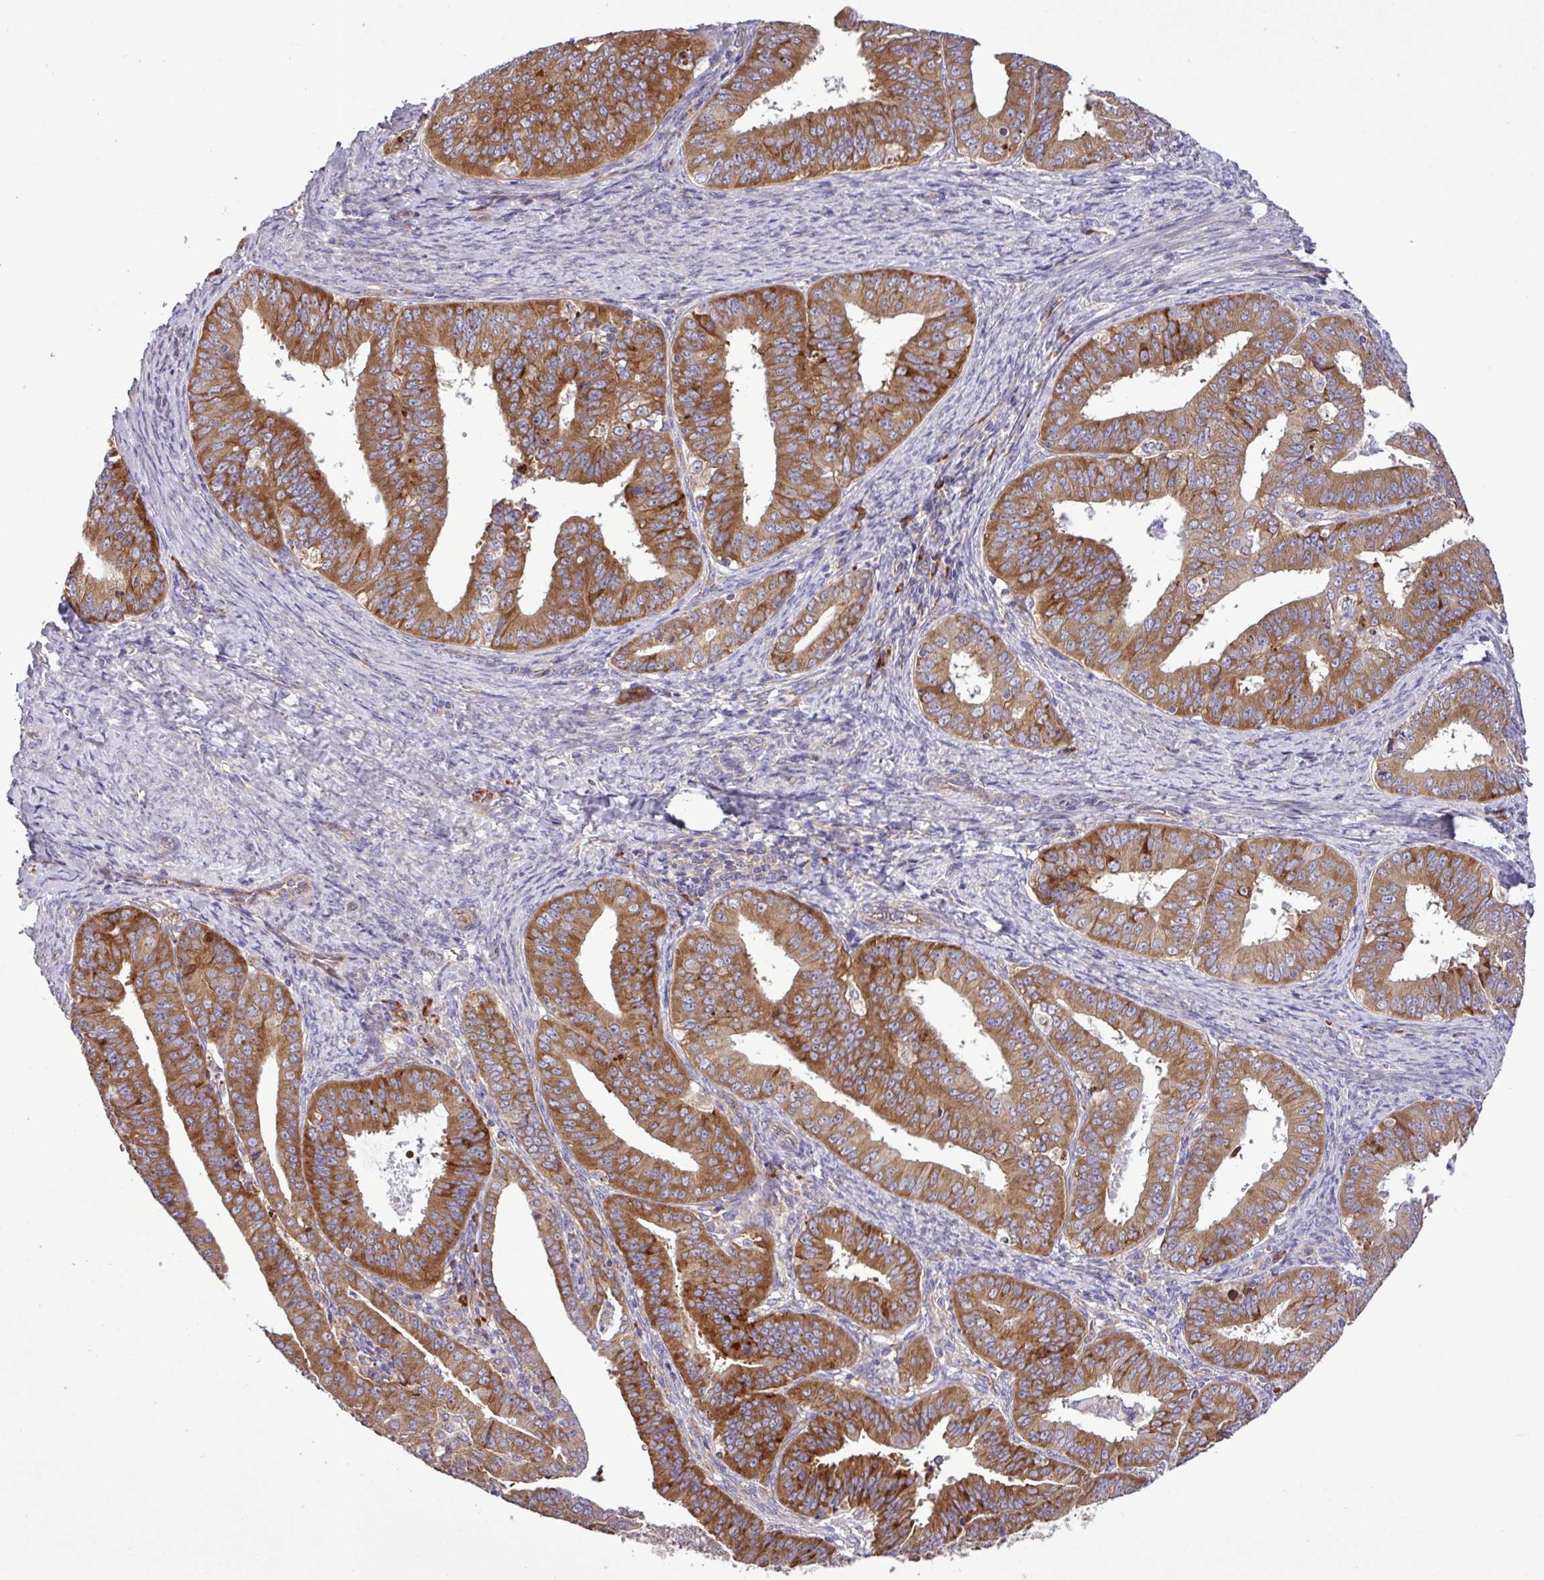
{"staining": {"intensity": "strong", "quantity": ">75%", "location": "cytoplasmic/membranous"}, "tissue": "endometrial cancer", "cell_type": "Tumor cells", "image_type": "cancer", "snomed": [{"axis": "morphology", "description": "Adenocarcinoma, NOS"}, {"axis": "topography", "description": "Endometrium"}], "caption": "An IHC histopathology image of neoplastic tissue is shown. Protein staining in brown shows strong cytoplasmic/membranous positivity in endometrial cancer (adenocarcinoma) within tumor cells.", "gene": "RPL13", "patient": {"sex": "female", "age": 73}}